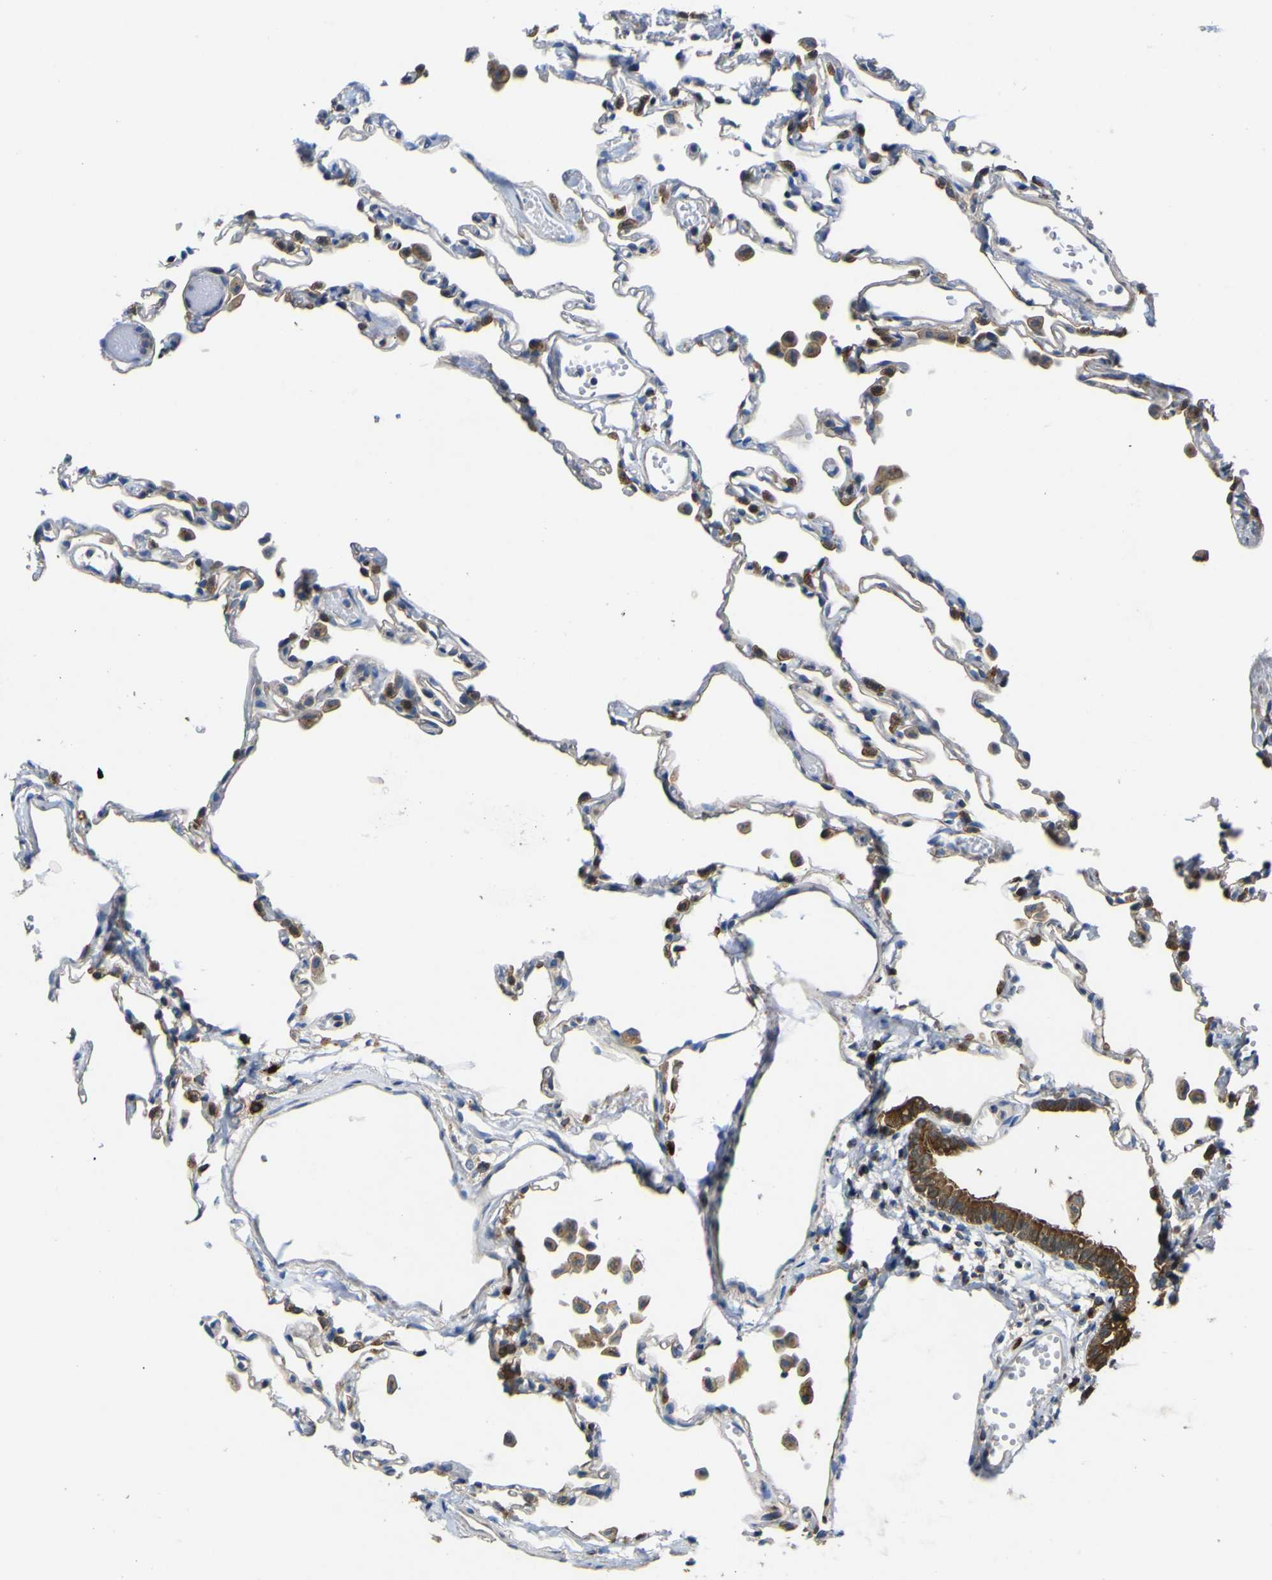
{"staining": {"intensity": "moderate", "quantity": ">75%", "location": "cytoplasmic/membranous"}, "tissue": "lung", "cell_type": "Alveolar cells", "image_type": "normal", "snomed": [{"axis": "morphology", "description": "Normal tissue, NOS"}, {"axis": "topography", "description": "Lung"}], "caption": "High-power microscopy captured an immunohistochemistry (IHC) histopathology image of unremarkable lung, revealing moderate cytoplasmic/membranous staining in approximately >75% of alveolar cells. Using DAB (brown) and hematoxylin (blue) stains, captured at high magnification using brightfield microscopy.", "gene": "EML2", "patient": {"sex": "female", "age": 49}}